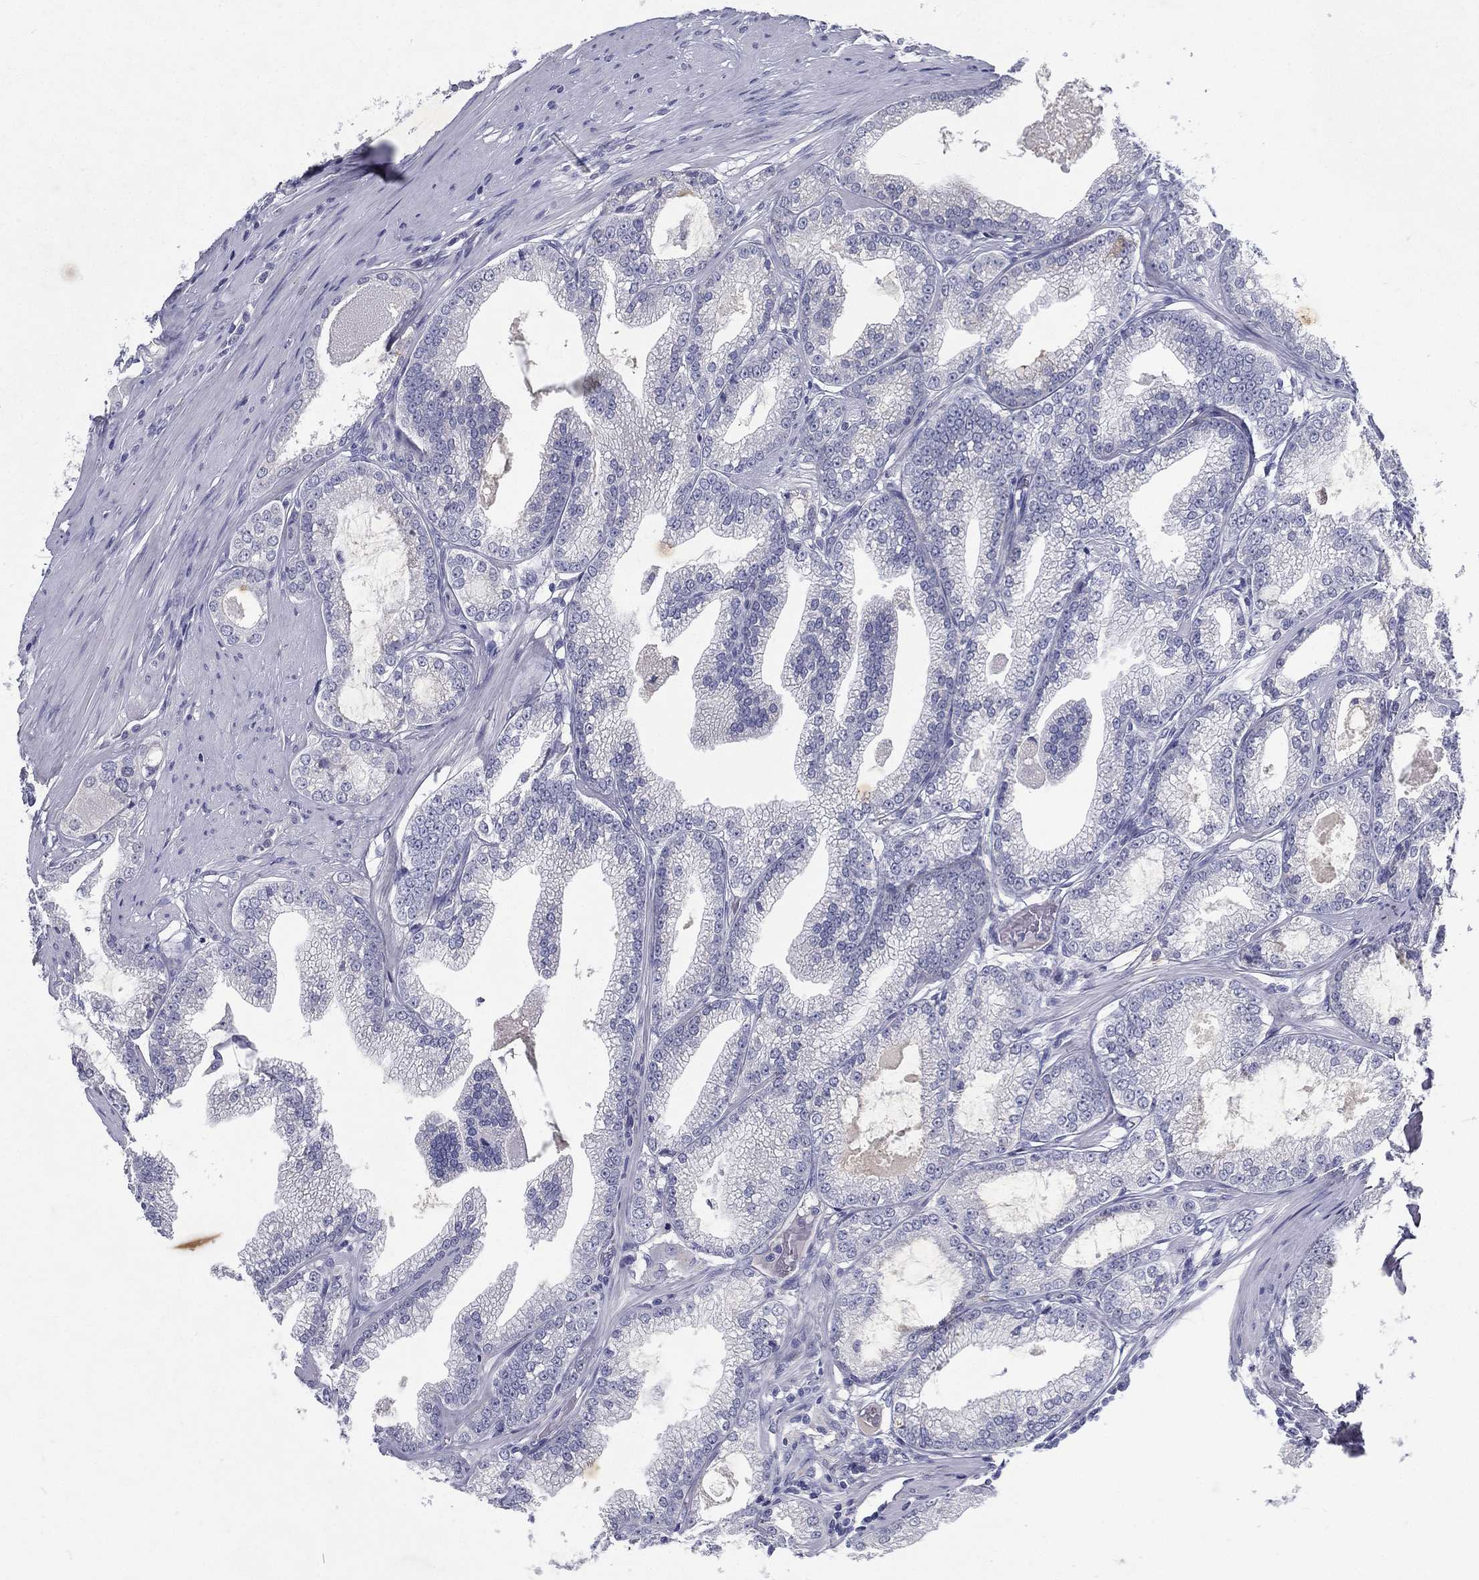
{"staining": {"intensity": "negative", "quantity": "none", "location": "none"}, "tissue": "prostate cancer", "cell_type": "Tumor cells", "image_type": "cancer", "snomed": [{"axis": "morphology", "description": "Adenocarcinoma, High grade"}, {"axis": "topography", "description": "Prostate and seminal vesicle, NOS"}], "caption": "Prostate cancer stained for a protein using immunohistochemistry shows no positivity tumor cells.", "gene": "RGS13", "patient": {"sex": "male", "age": 62}}